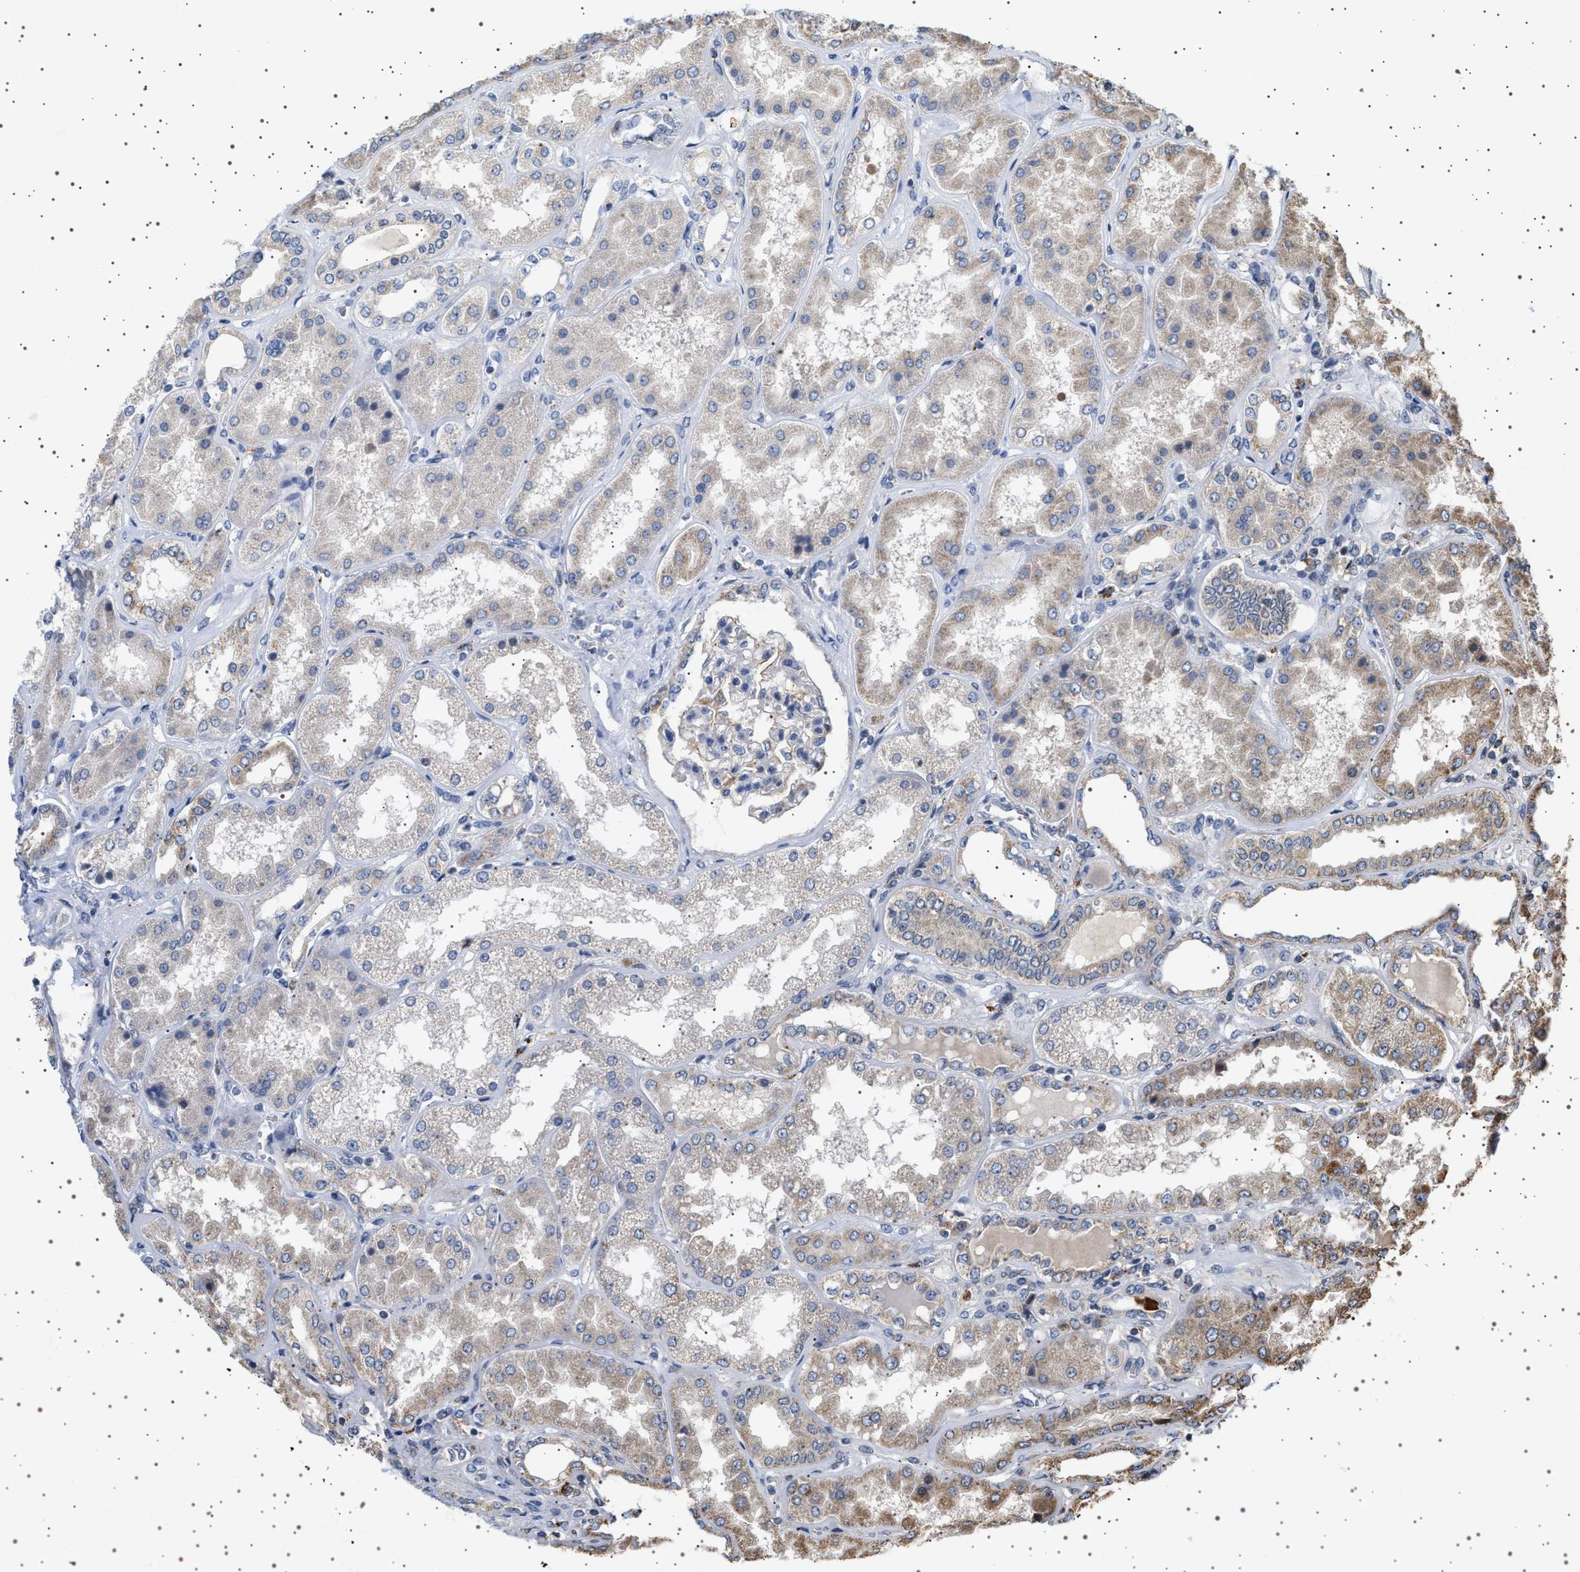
{"staining": {"intensity": "negative", "quantity": "none", "location": "none"}, "tissue": "kidney", "cell_type": "Cells in glomeruli", "image_type": "normal", "snomed": [{"axis": "morphology", "description": "Normal tissue, NOS"}, {"axis": "topography", "description": "Kidney"}], "caption": "This is a histopathology image of immunohistochemistry (IHC) staining of benign kidney, which shows no staining in cells in glomeruli.", "gene": "TRUB2", "patient": {"sex": "female", "age": 56}}